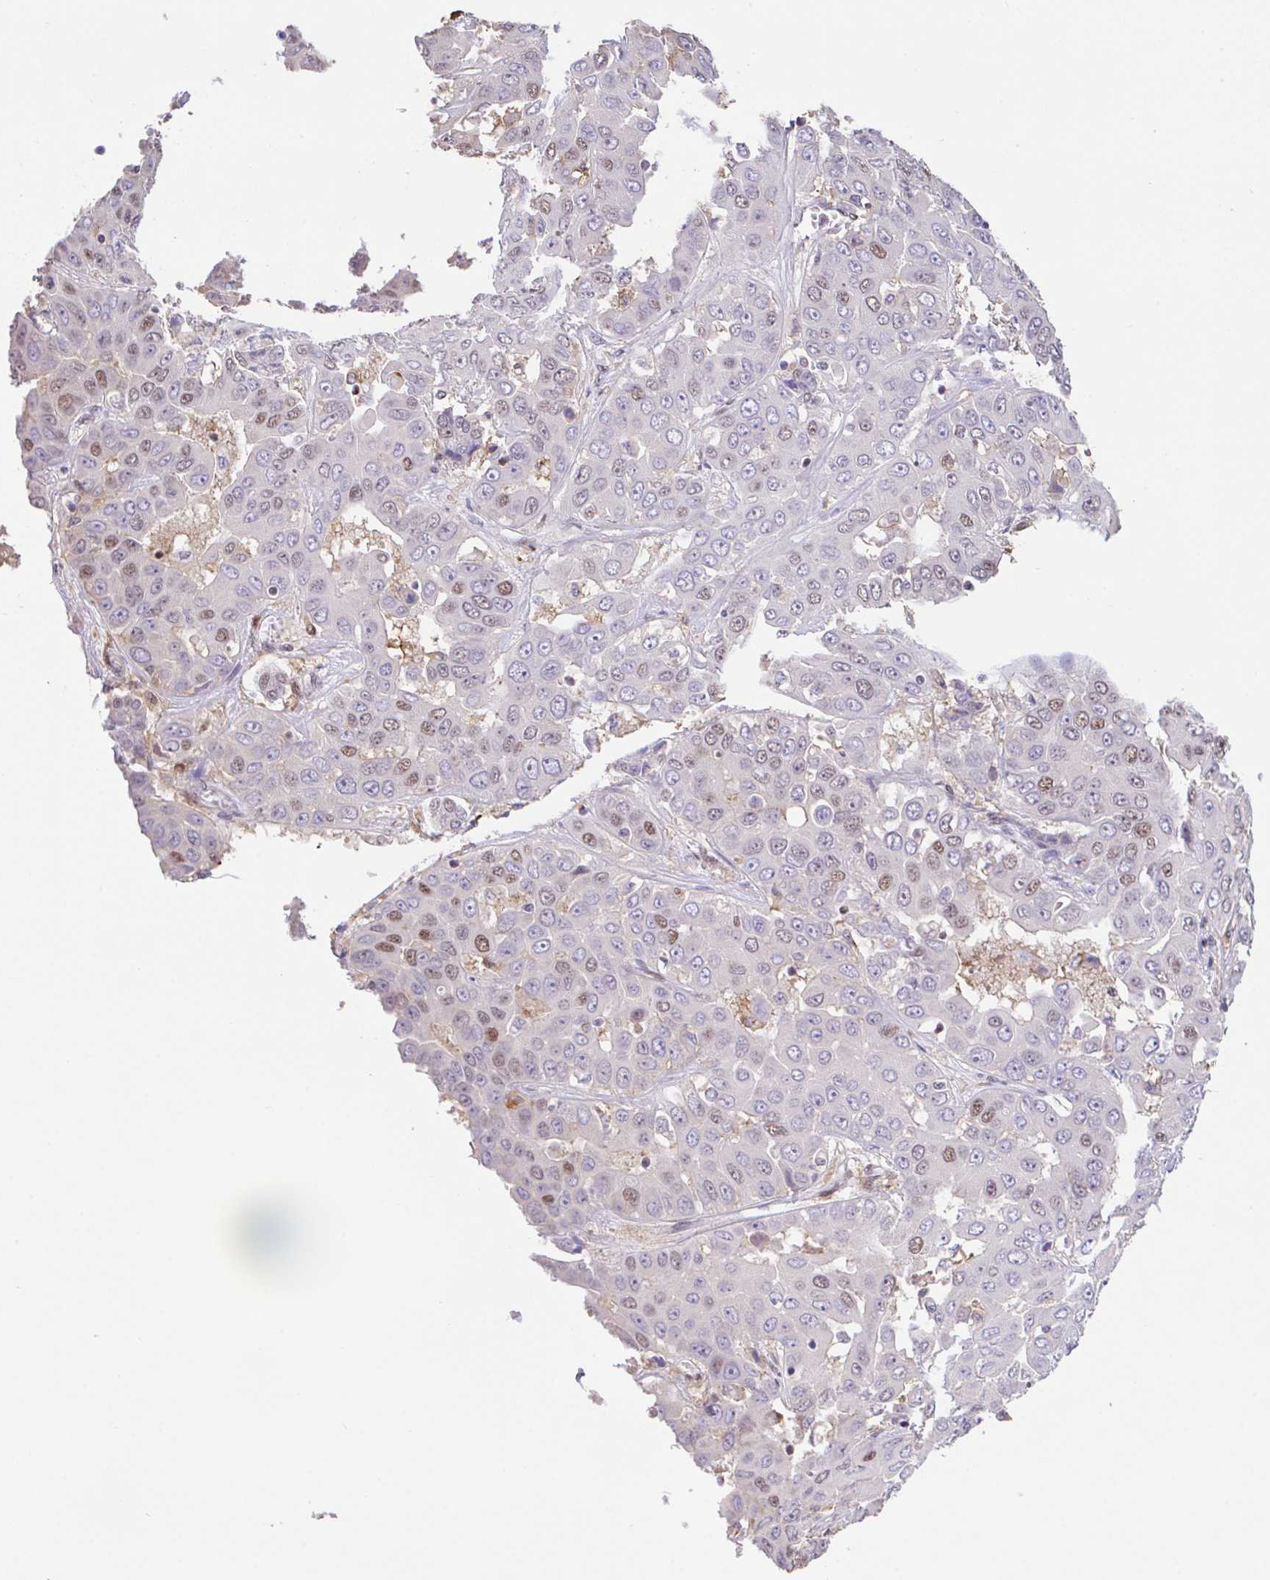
{"staining": {"intensity": "moderate", "quantity": "<25%", "location": "nuclear"}, "tissue": "liver cancer", "cell_type": "Tumor cells", "image_type": "cancer", "snomed": [{"axis": "morphology", "description": "Cholangiocarcinoma"}, {"axis": "topography", "description": "Liver"}], "caption": "A brown stain labels moderate nuclear expression of a protein in liver cancer tumor cells.", "gene": "OR6K3", "patient": {"sex": "female", "age": 52}}